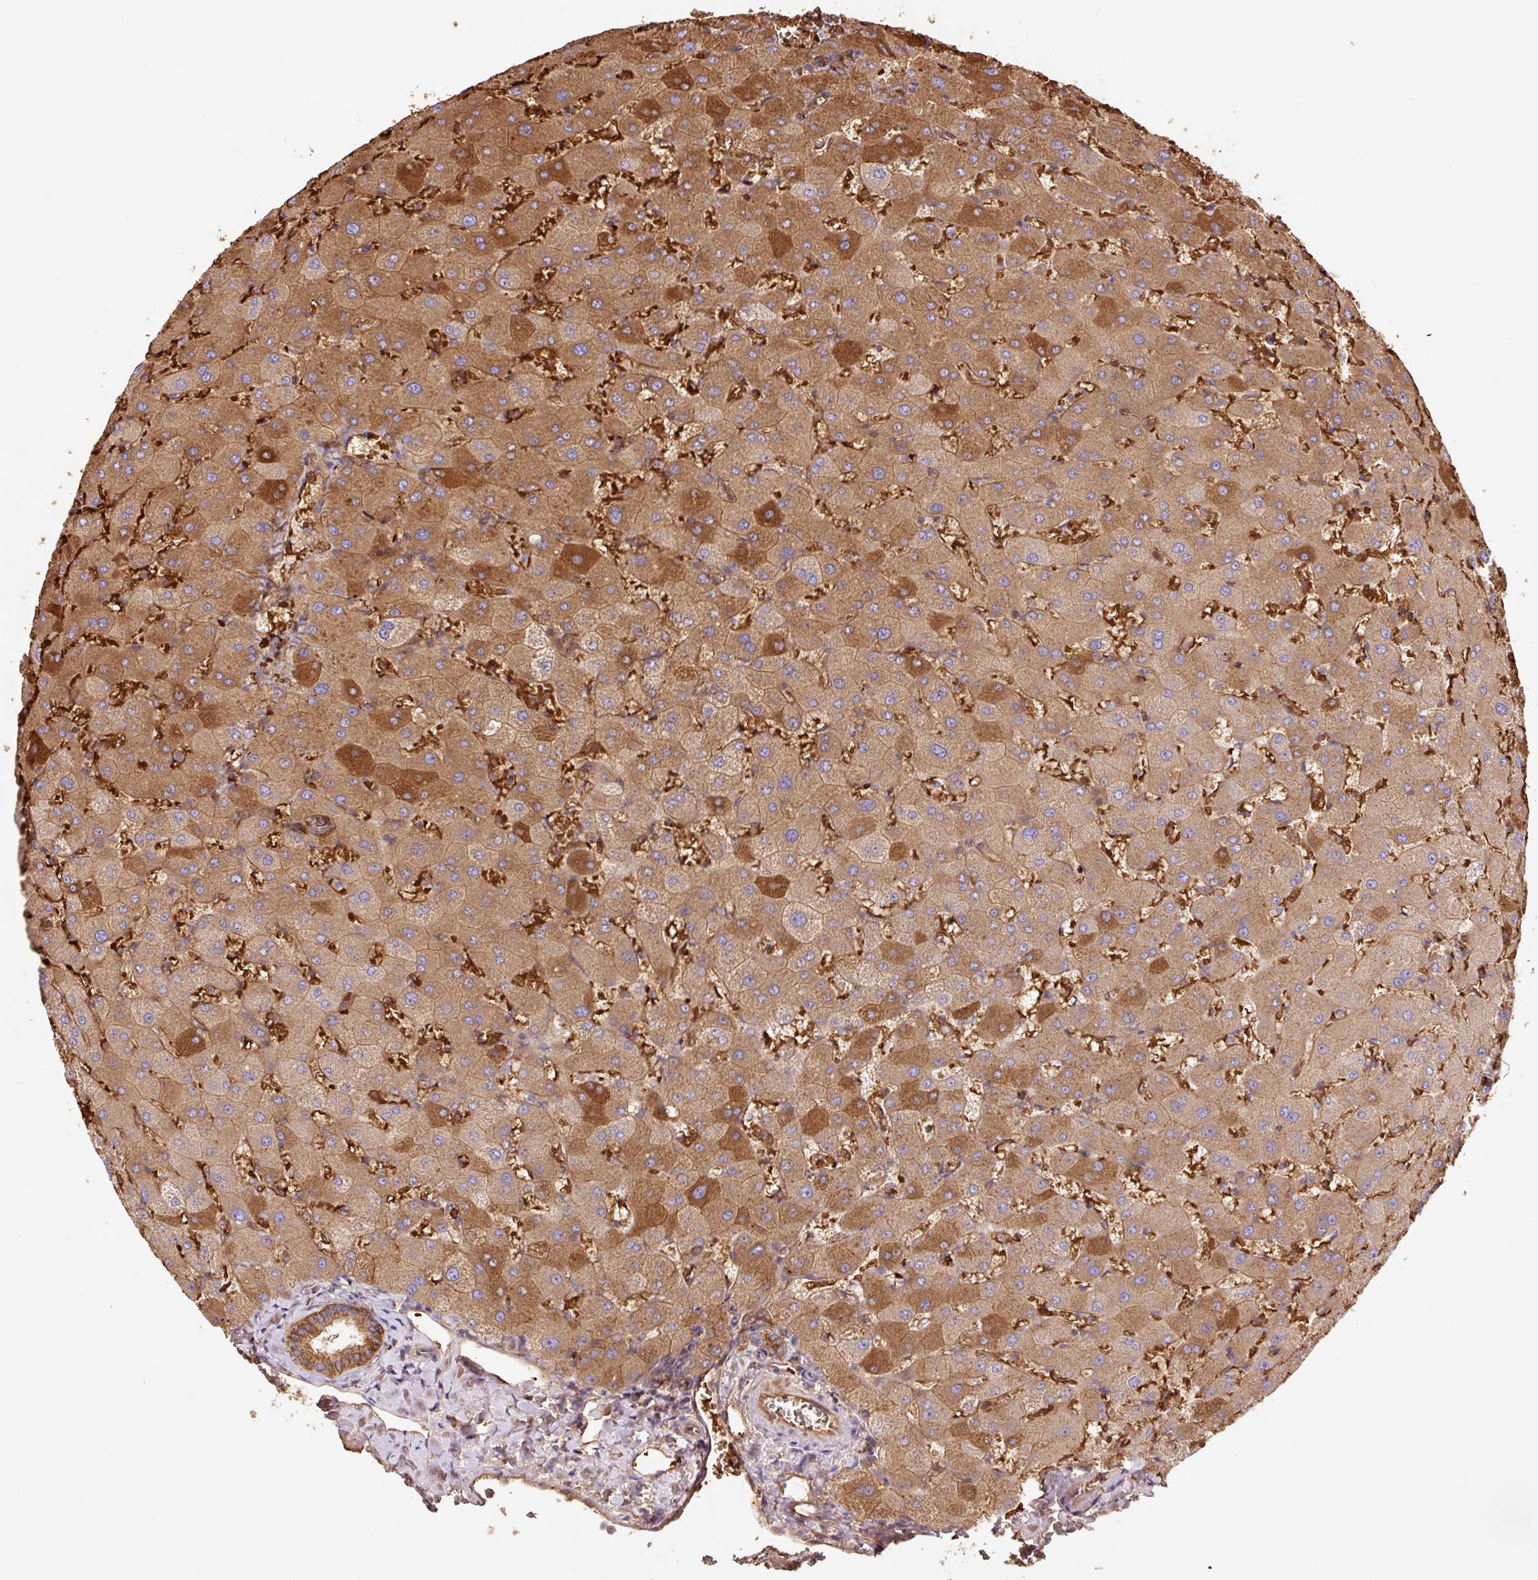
{"staining": {"intensity": "moderate", "quantity": ">75%", "location": "cytoplasmic/membranous"}, "tissue": "liver", "cell_type": "Cholangiocytes", "image_type": "normal", "snomed": [{"axis": "morphology", "description": "Normal tissue, NOS"}, {"axis": "topography", "description": "Liver"}], "caption": "Immunohistochemistry of normal liver displays medium levels of moderate cytoplasmic/membranous staining in about >75% of cholangiocytes.", "gene": "HIP1R", "patient": {"sex": "female", "age": 63}}